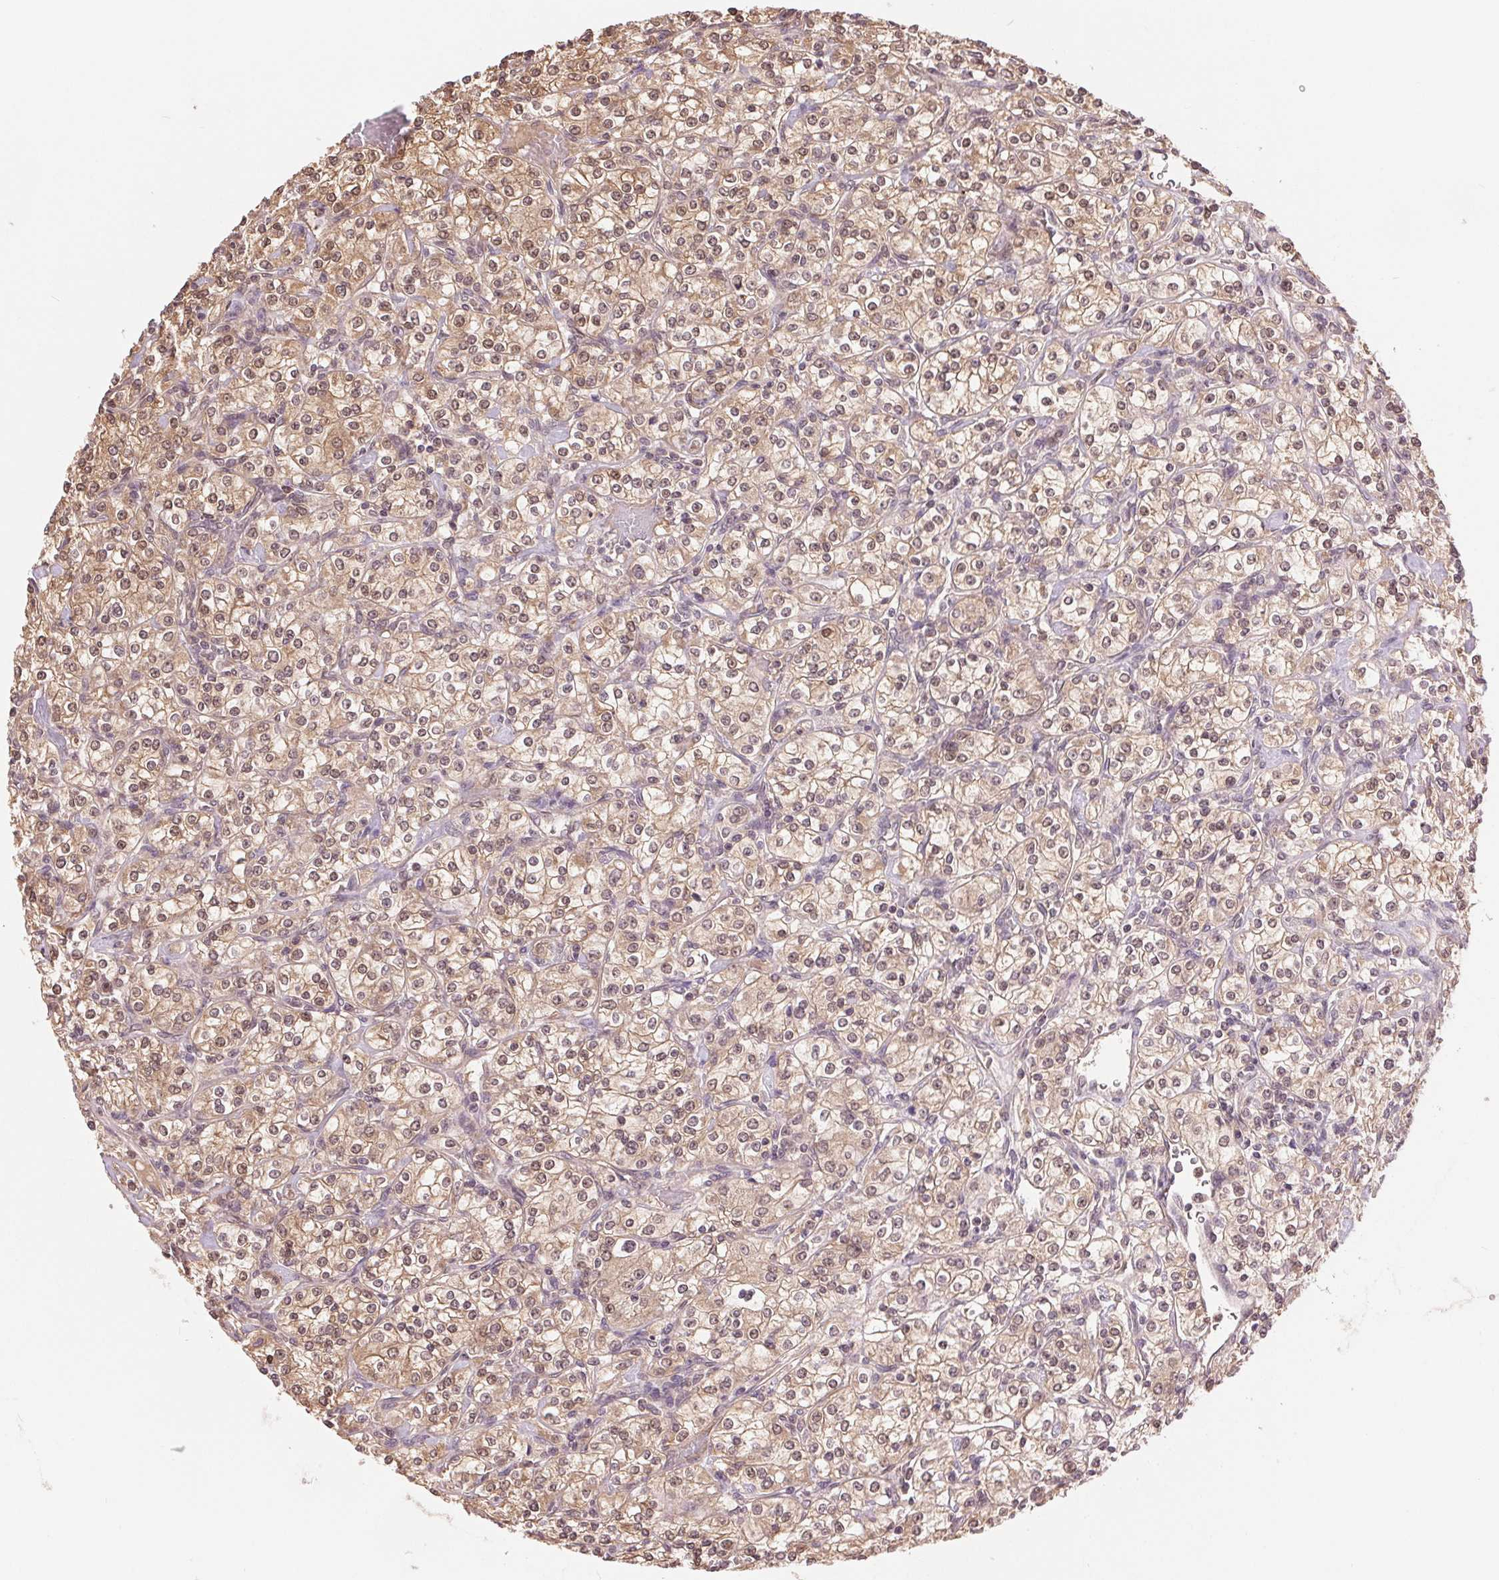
{"staining": {"intensity": "moderate", "quantity": ">75%", "location": "cytoplasmic/membranous,nuclear"}, "tissue": "renal cancer", "cell_type": "Tumor cells", "image_type": "cancer", "snomed": [{"axis": "morphology", "description": "Adenocarcinoma, NOS"}, {"axis": "topography", "description": "Kidney"}], "caption": "Human renal cancer stained for a protein (brown) demonstrates moderate cytoplasmic/membranous and nuclear positive staining in approximately >75% of tumor cells.", "gene": "TMEM273", "patient": {"sex": "male", "age": 77}}